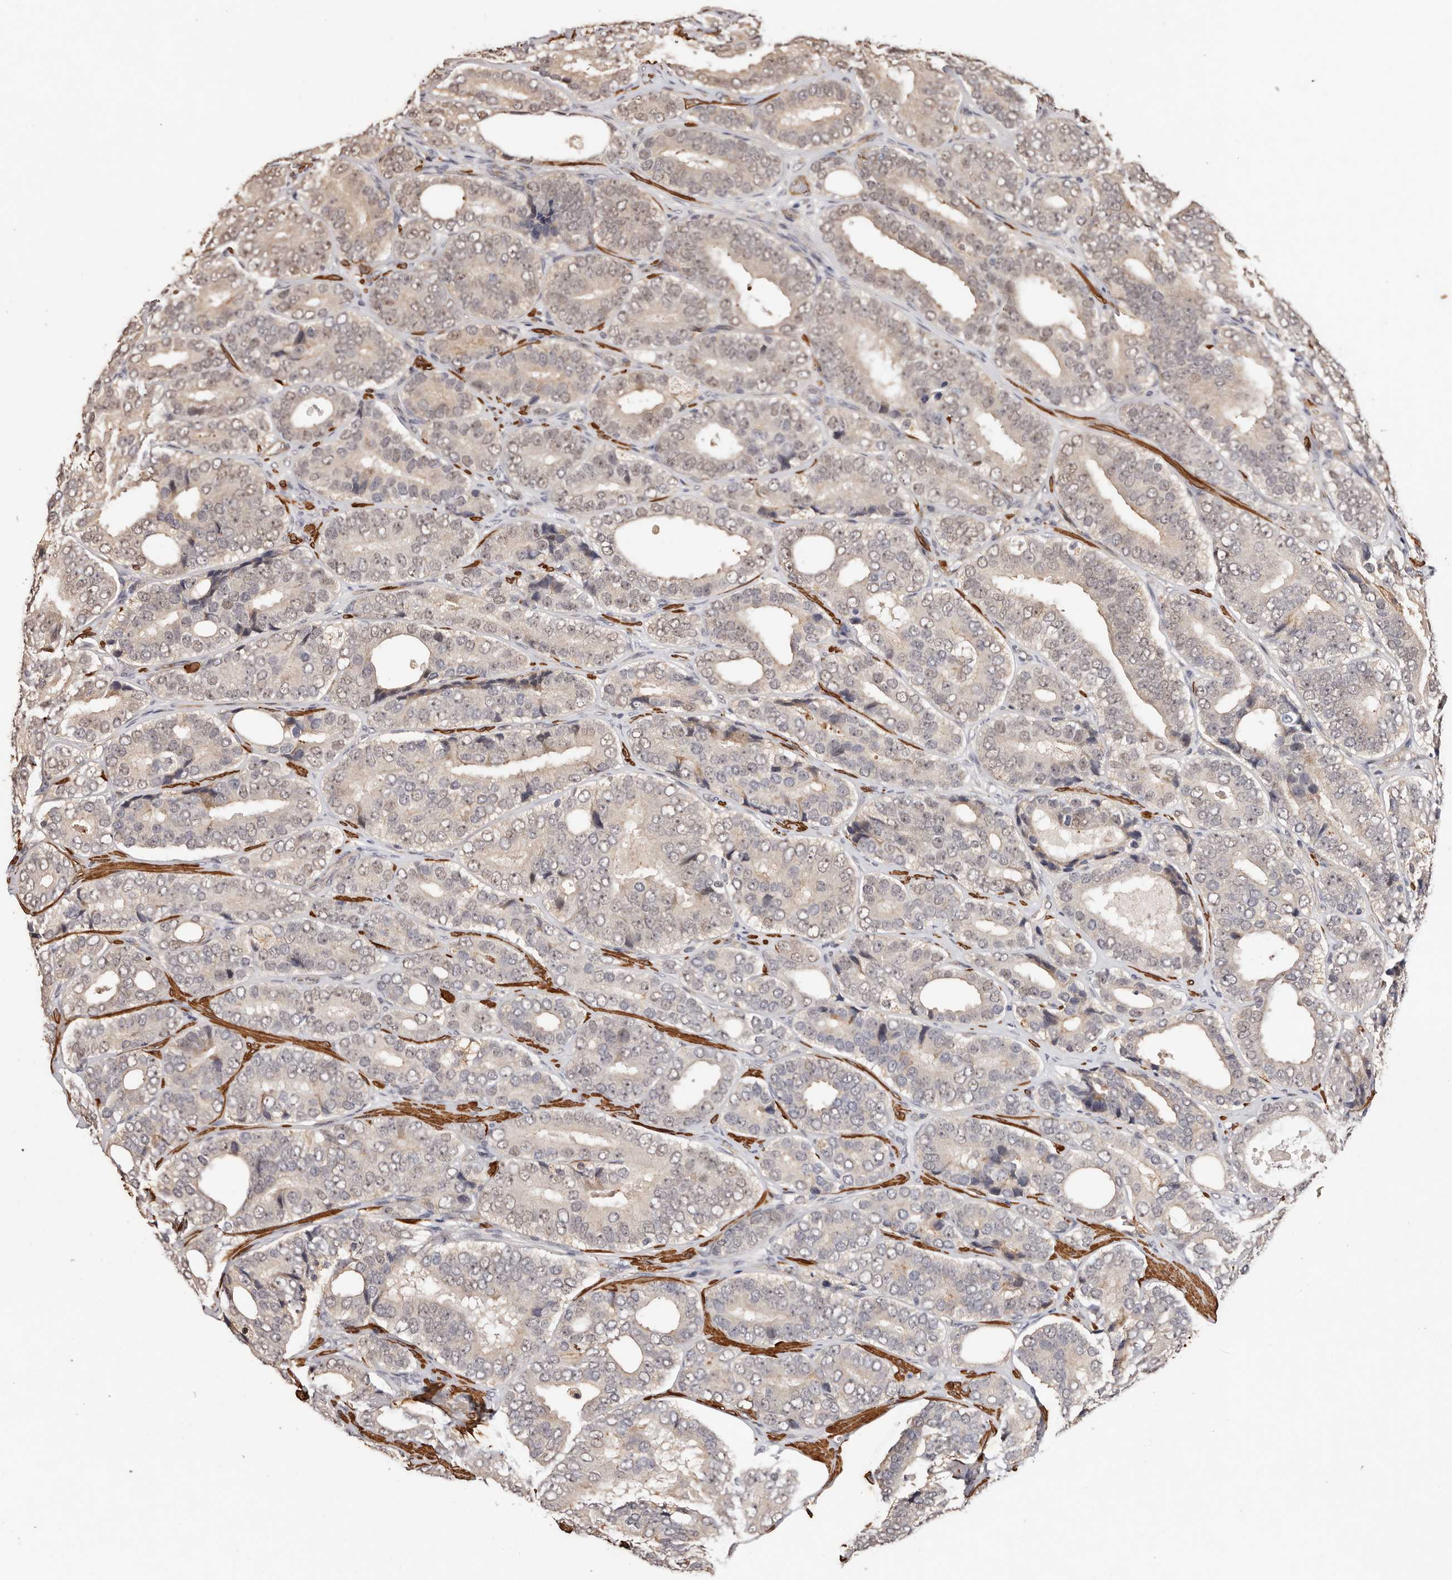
{"staining": {"intensity": "negative", "quantity": "none", "location": "none"}, "tissue": "prostate cancer", "cell_type": "Tumor cells", "image_type": "cancer", "snomed": [{"axis": "morphology", "description": "Adenocarcinoma, High grade"}, {"axis": "topography", "description": "Prostate"}], "caption": "Photomicrograph shows no protein staining in tumor cells of prostate cancer (high-grade adenocarcinoma) tissue. (DAB (3,3'-diaminobenzidine) IHC with hematoxylin counter stain).", "gene": "TRIP13", "patient": {"sex": "male", "age": 56}}